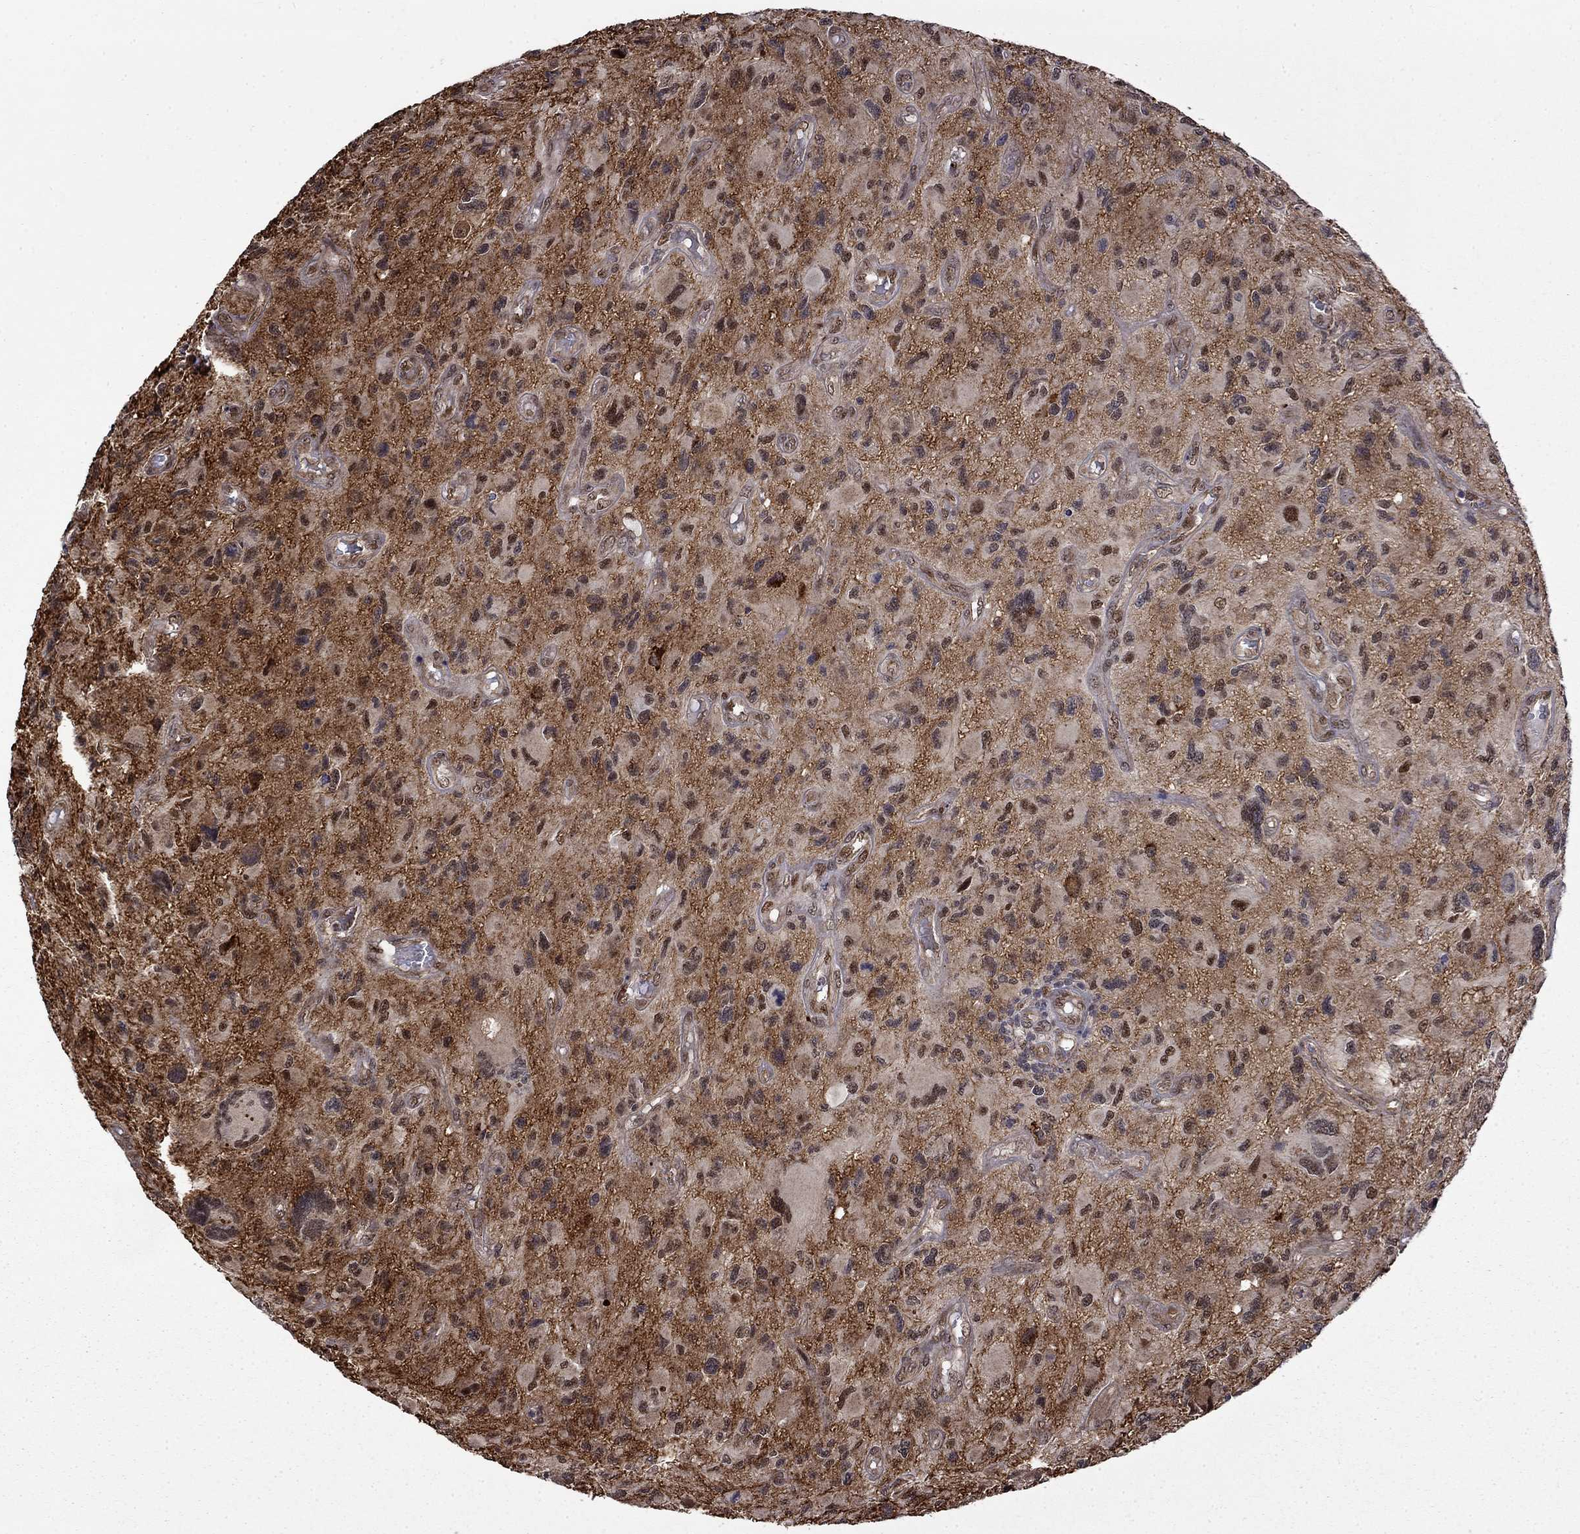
{"staining": {"intensity": "strong", "quantity": "25%-75%", "location": "nuclear"}, "tissue": "glioma", "cell_type": "Tumor cells", "image_type": "cancer", "snomed": [{"axis": "morphology", "description": "Glioma, malignant, NOS"}, {"axis": "morphology", "description": "Glioma, malignant, High grade"}, {"axis": "topography", "description": "Brain"}], "caption": "Strong nuclear staining is appreciated in about 25%-75% of tumor cells in glioma.", "gene": "KPNA3", "patient": {"sex": "female", "age": 71}}